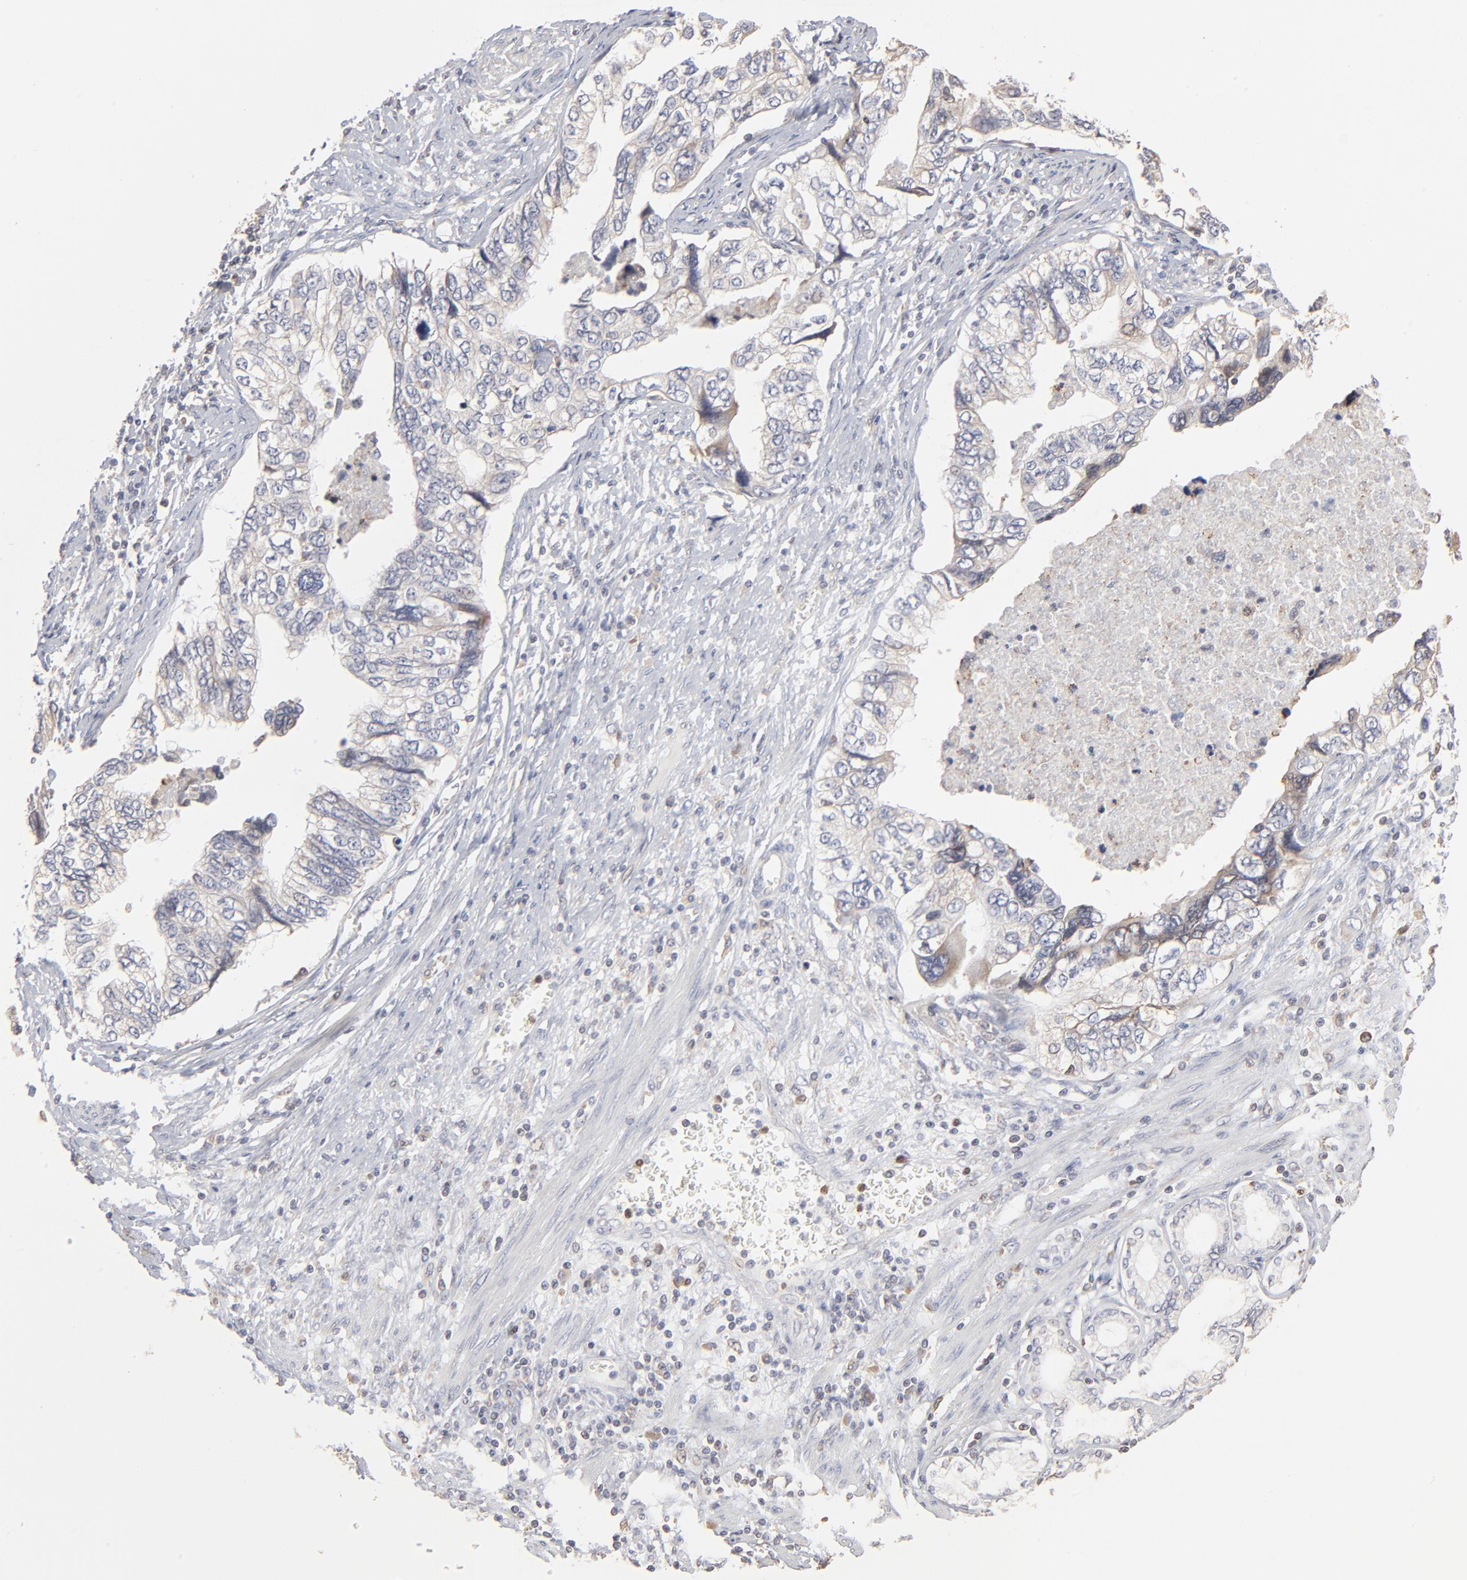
{"staining": {"intensity": "weak", "quantity": "25%-75%", "location": "cytoplasmic/membranous"}, "tissue": "stomach cancer", "cell_type": "Tumor cells", "image_type": "cancer", "snomed": [{"axis": "morphology", "description": "Adenocarcinoma, NOS"}, {"axis": "topography", "description": "Pancreas"}, {"axis": "topography", "description": "Stomach, upper"}], "caption": "Brown immunohistochemical staining in adenocarcinoma (stomach) displays weak cytoplasmic/membranous expression in about 25%-75% of tumor cells. The staining is performed using DAB (3,3'-diaminobenzidine) brown chromogen to label protein expression. The nuclei are counter-stained blue using hematoxylin.", "gene": "RNF213", "patient": {"sex": "male", "age": 77}}